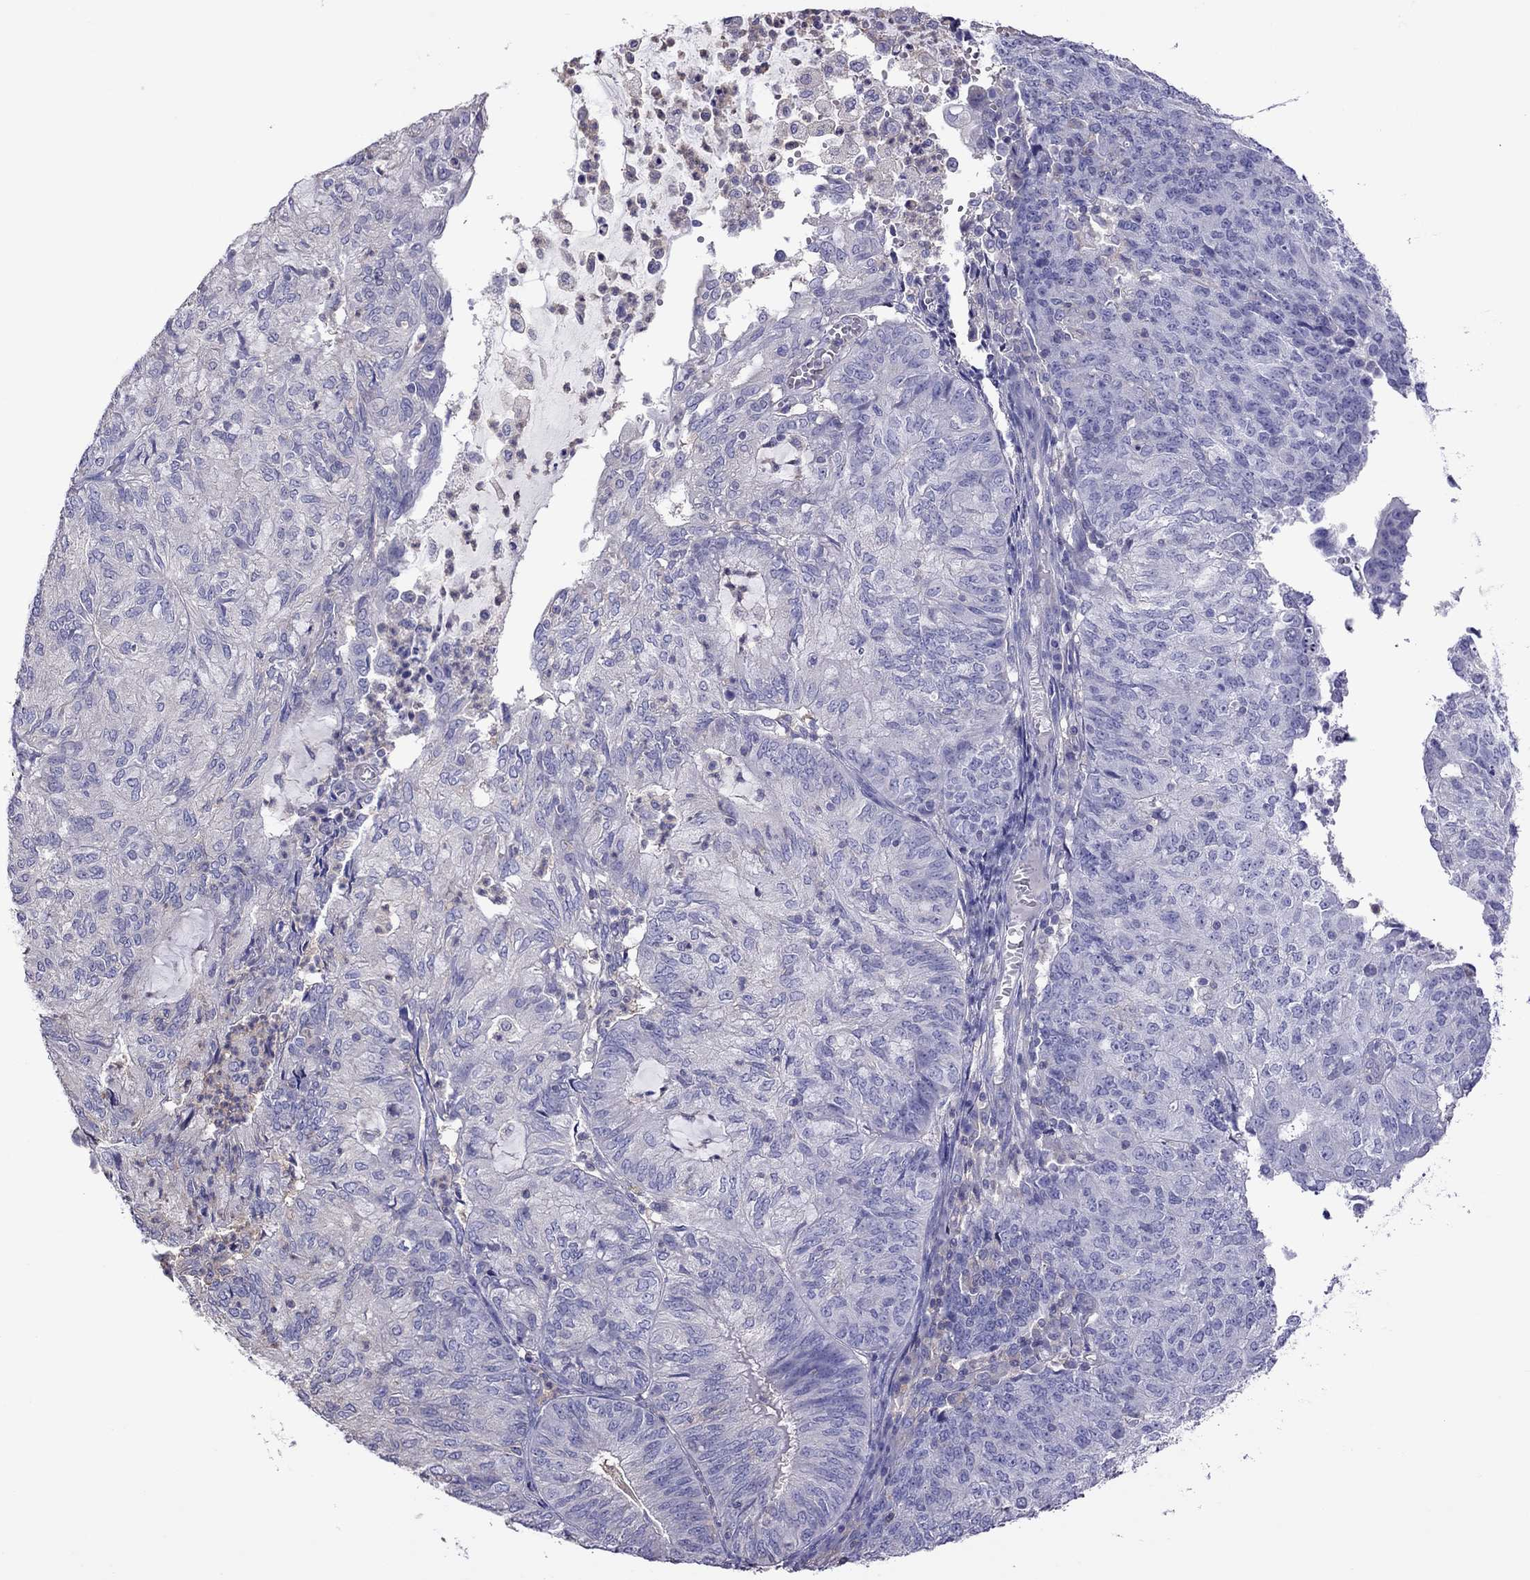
{"staining": {"intensity": "negative", "quantity": "none", "location": "none"}, "tissue": "endometrial cancer", "cell_type": "Tumor cells", "image_type": "cancer", "snomed": [{"axis": "morphology", "description": "Adenocarcinoma, NOS"}, {"axis": "topography", "description": "Endometrium"}], "caption": "Protein analysis of endometrial adenocarcinoma exhibits no significant staining in tumor cells. (Stains: DAB (3,3'-diaminobenzidine) immunohistochemistry with hematoxylin counter stain, Microscopy: brightfield microscopy at high magnification).", "gene": "TEX22", "patient": {"sex": "female", "age": 82}}